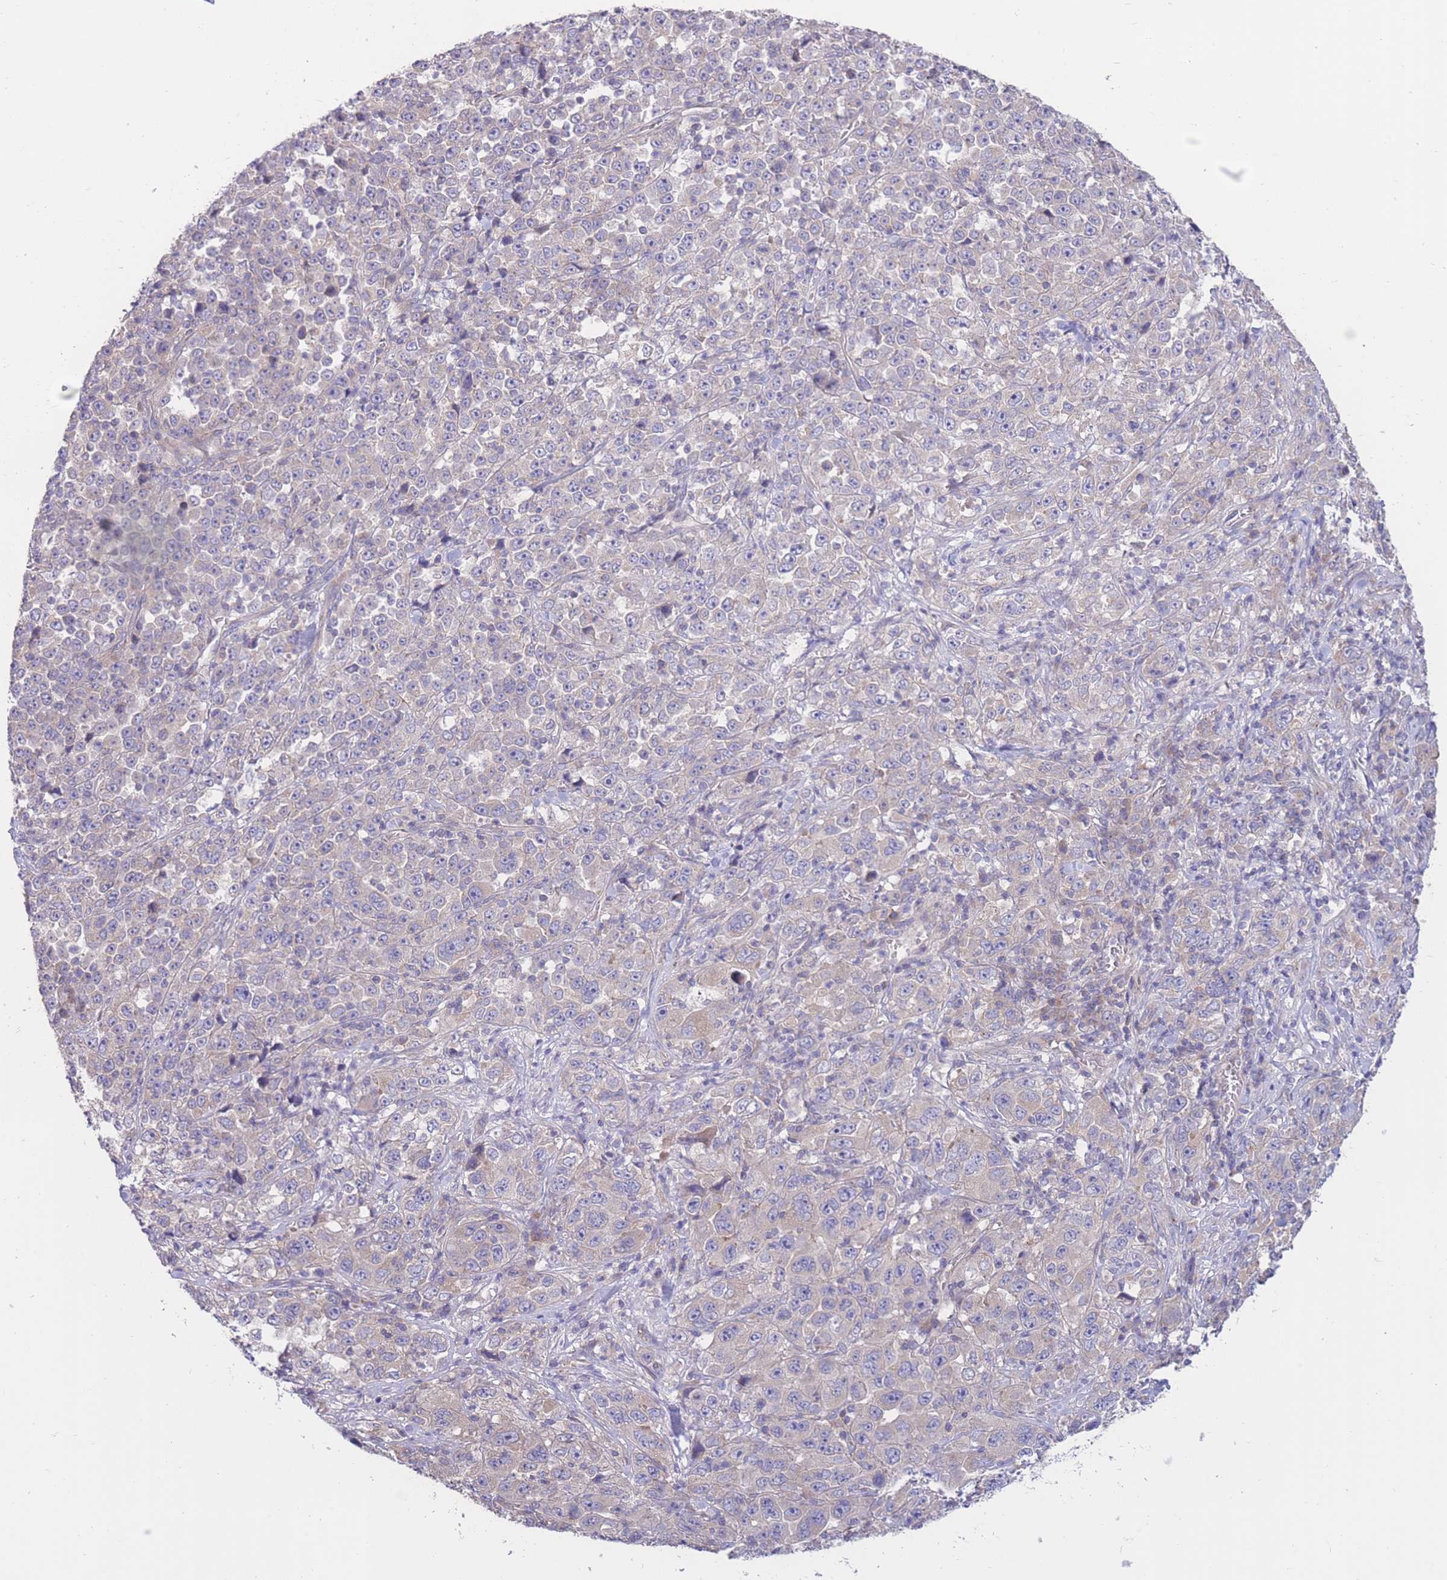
{"staining": {"intensity": "negative", "quantity": "none", "location": "none"}, "tissue": "stomach cancer", "cell_type": "Tumor cells", "image_type": "cancer", "snomed": [{"axis": "morphology", "description": "Normal tissue, NOS"}, {"axis": "morphology", "description": "Adenocarcinoma, NOS"}, {"axis": "topography", "description": "Stomach, upper"}, {"axis": "topography", "description": "Stomach"}], "caption": "The photomicrograph shows no significant staining in tumor cells of stomach cancer (adenocarcinoma). The staining is performed using DAB brown chromogen with nuclei counter-stained in using hematoxylin.", "gene": "ALS2CL", "patient": {"sex": "male", "age": 59}}